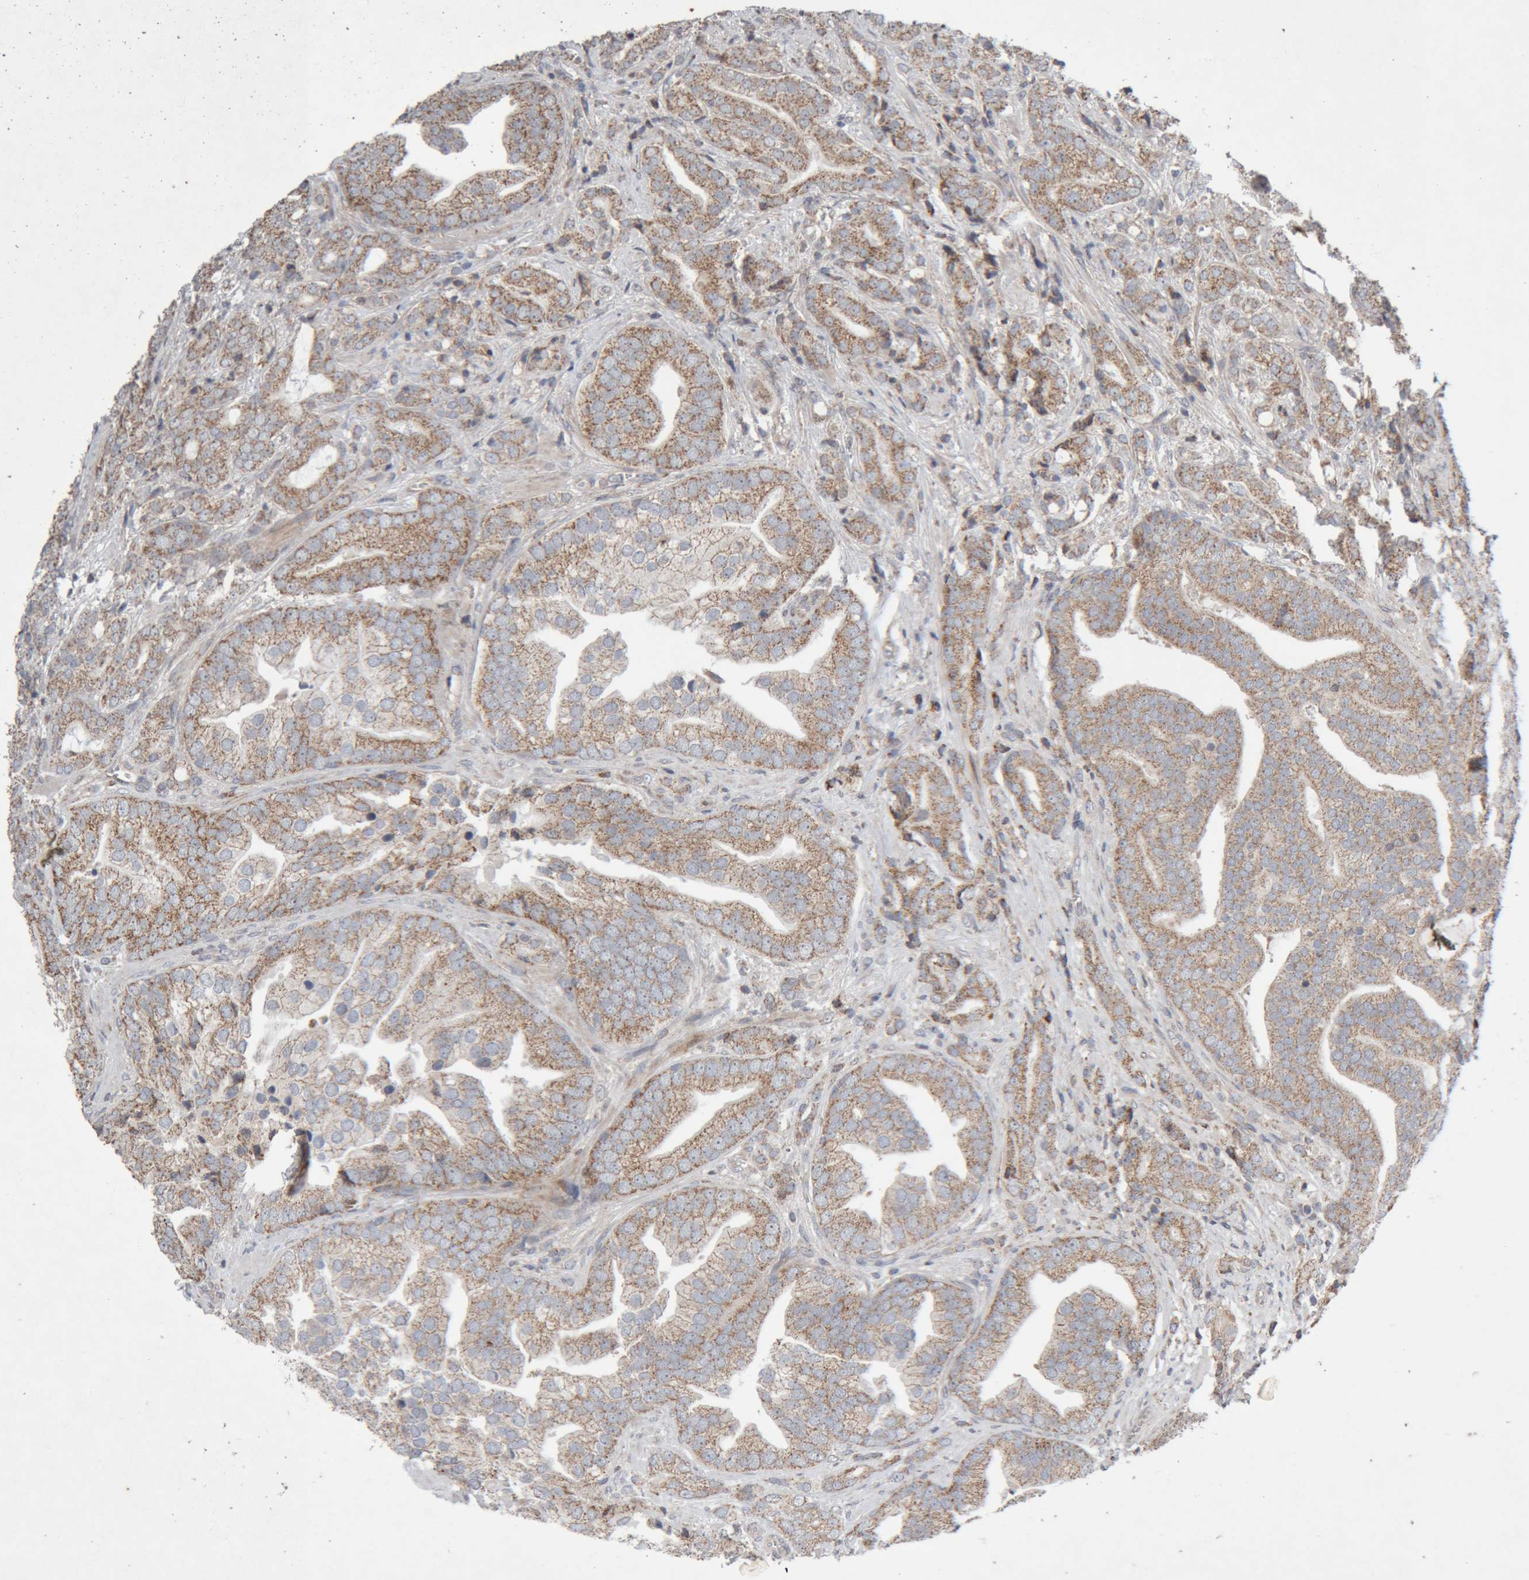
{"staining": {"intensity": "moderate", "quantity": ">75%", "location": "cytoplasmic/membranous"}, "tissue": "prostate cancer", "cell_type": "Tumor cells", "image_type": "cancer", "snomed": [{"axis": "morphology", "description": "Adenocarcinoma, High grade"}, {"axis": "topography", "description": "Prostate"}], "caption": "High-grade adenocarcinoma (prostate) tissue demonstrates moderate cytoplasmic/membranous positivity in approximately >75% of tumor cells Immunohistochemistry stains the protein in brown and the nuclei are stained blue.", "gene": "KIF21B", "patient": {"sex": "male", "age": 57}}